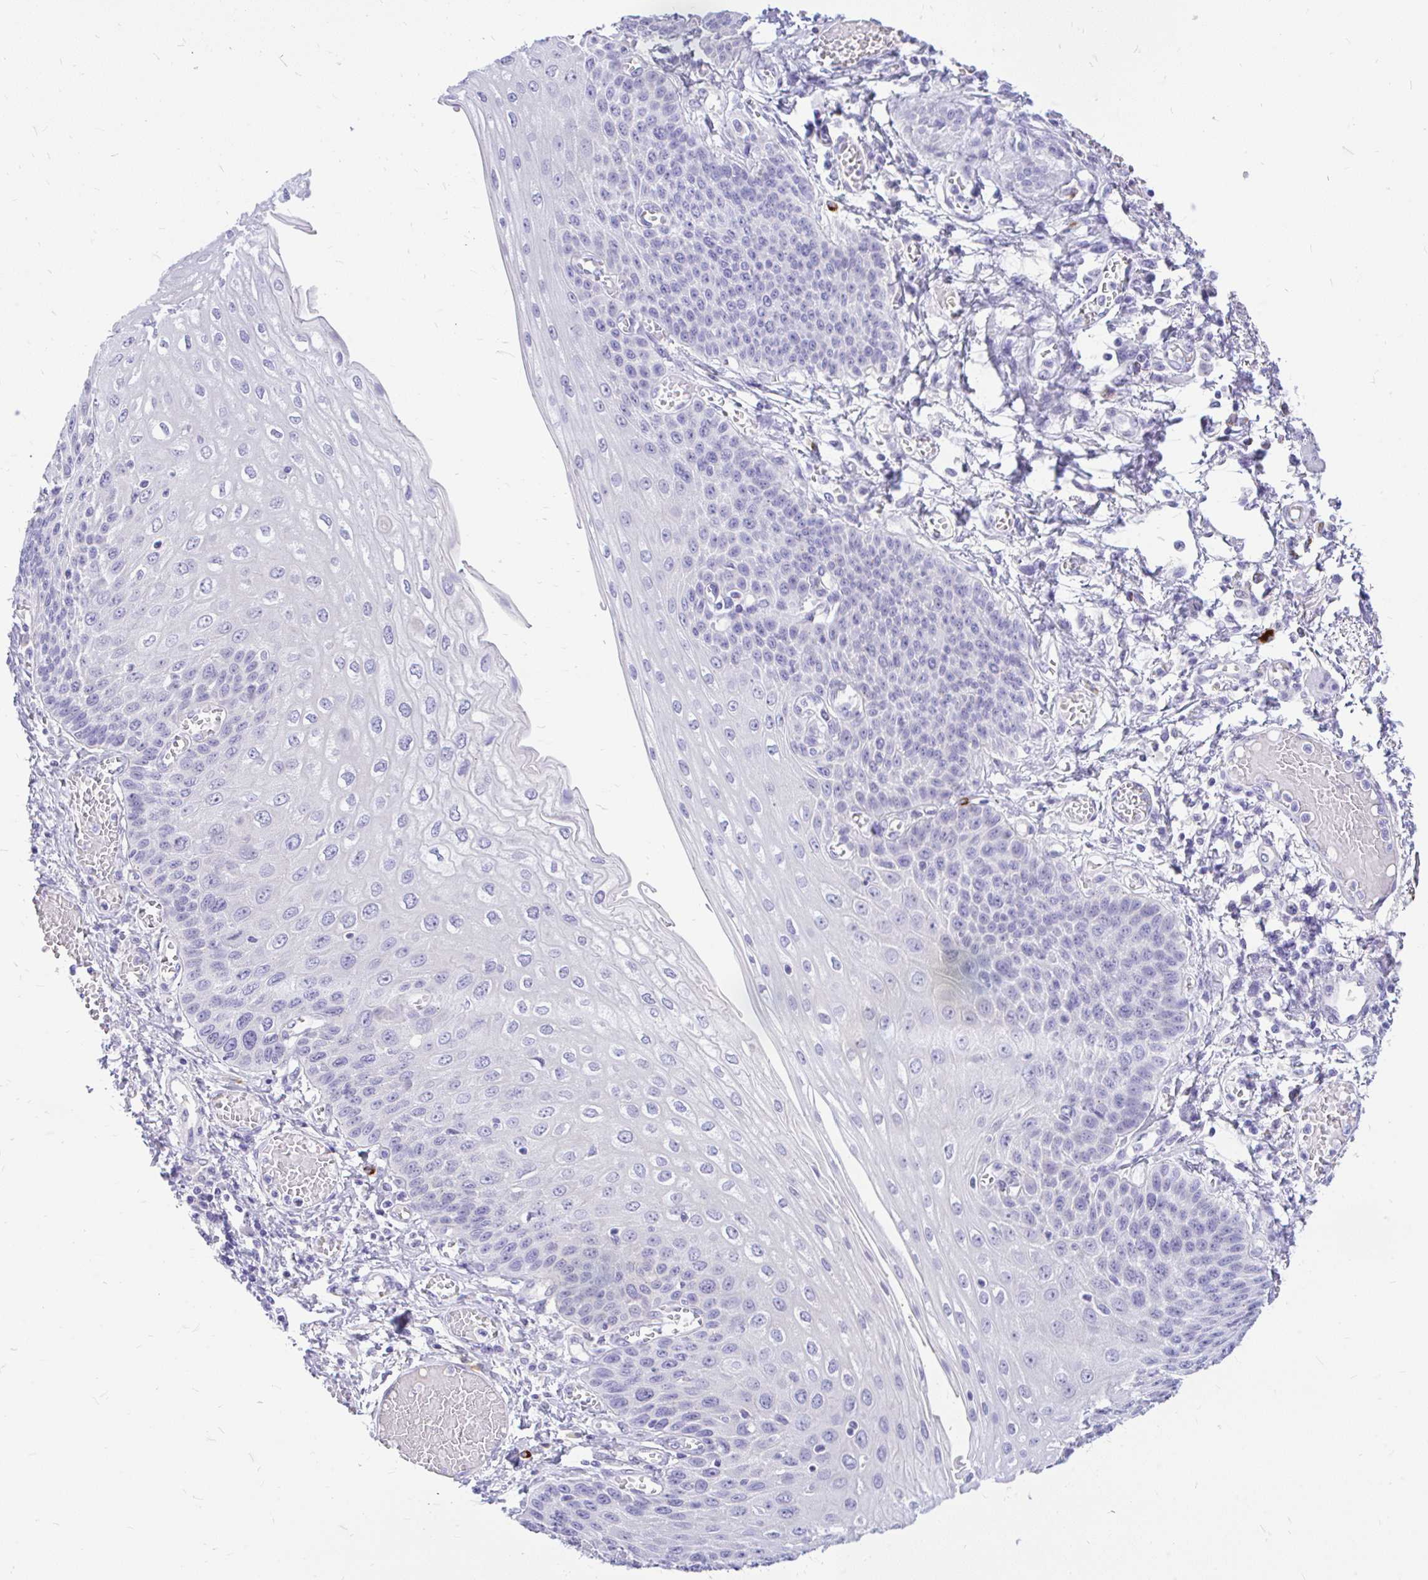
{"staining": {"intensity": "negative", "quantity": "none", "location": "none"}, "tissue": "esophagus", "cell_type": "Squamous epithelial cells", "image_type": "normal", "snomed": [{"axis": "morphology", "description": "Normal tissue, NOS"}, {"axis": "morphology", "description": "Adenocarcinoma, NOS"}, {"axis": "topography", "description": "Esophagus"}], "caption": "A high-resolution histopathology image shows immunohistochemistry staining of normal esophagus, which demonstrates no significant expression in squamous epithelial cells. (Immunohistochemistry (ihc), brightfield microscopy, high magnification).", "gene": "MAP1LC3A", "patient": {"sex": "male", "age": 81}}